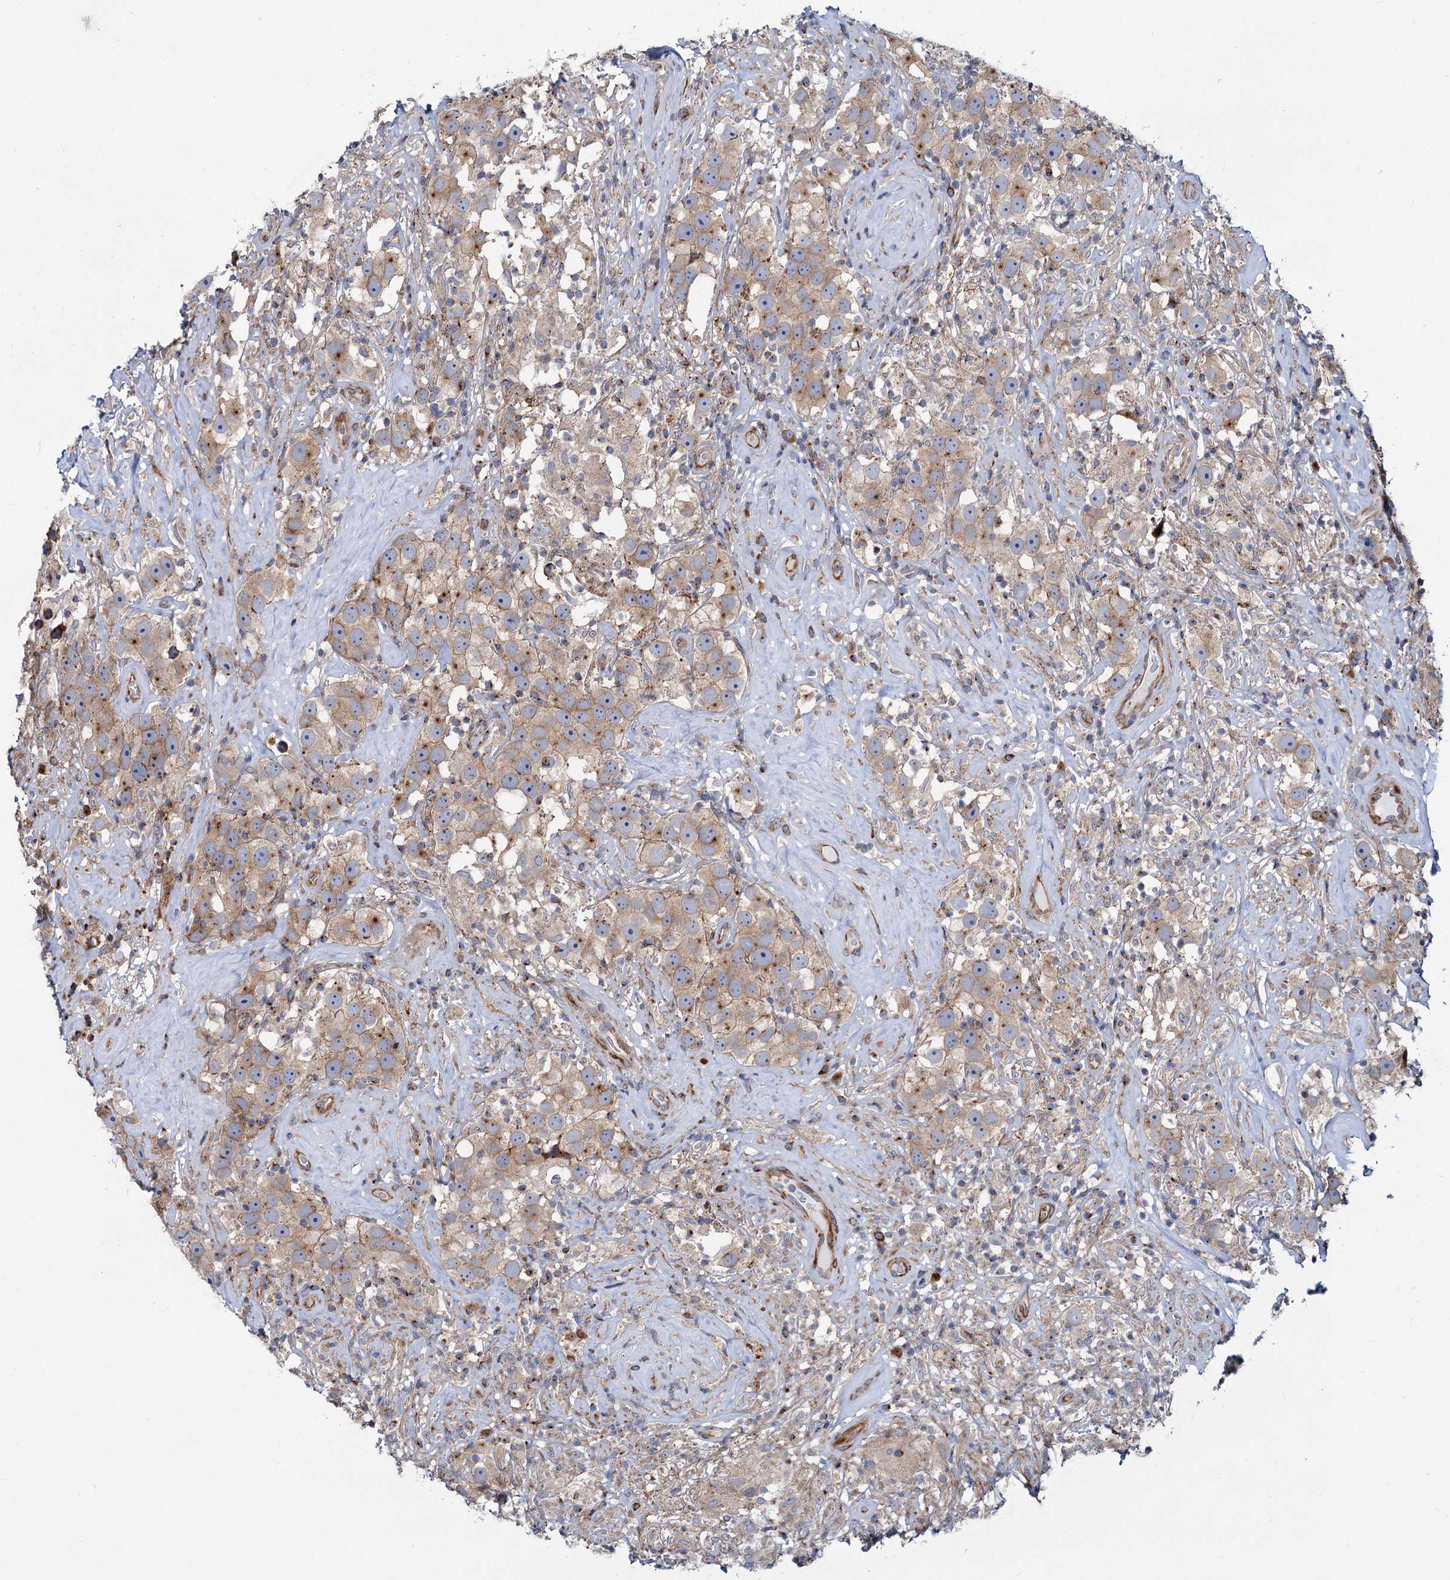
{"staining": {"intensity": "weak", "quantity": ">75%", "location": "cytoplasmic/membranous"}, "tissue": "testis cancer", "cell_type": "Tumor cells", "image_type": "cancer", "snomed": [{"axis": "morphology", "description": "Seminoma, NOS"}, {"axis": "topography", "description": "Testis"}], "caption": "Protein analysis of testis cancer tissue exhibits weak cytoplasmic/membranous positivity in about >75% of tumor cells.", "gene": "PSEN1", "patient": {"sex": "male", "age": 49}}